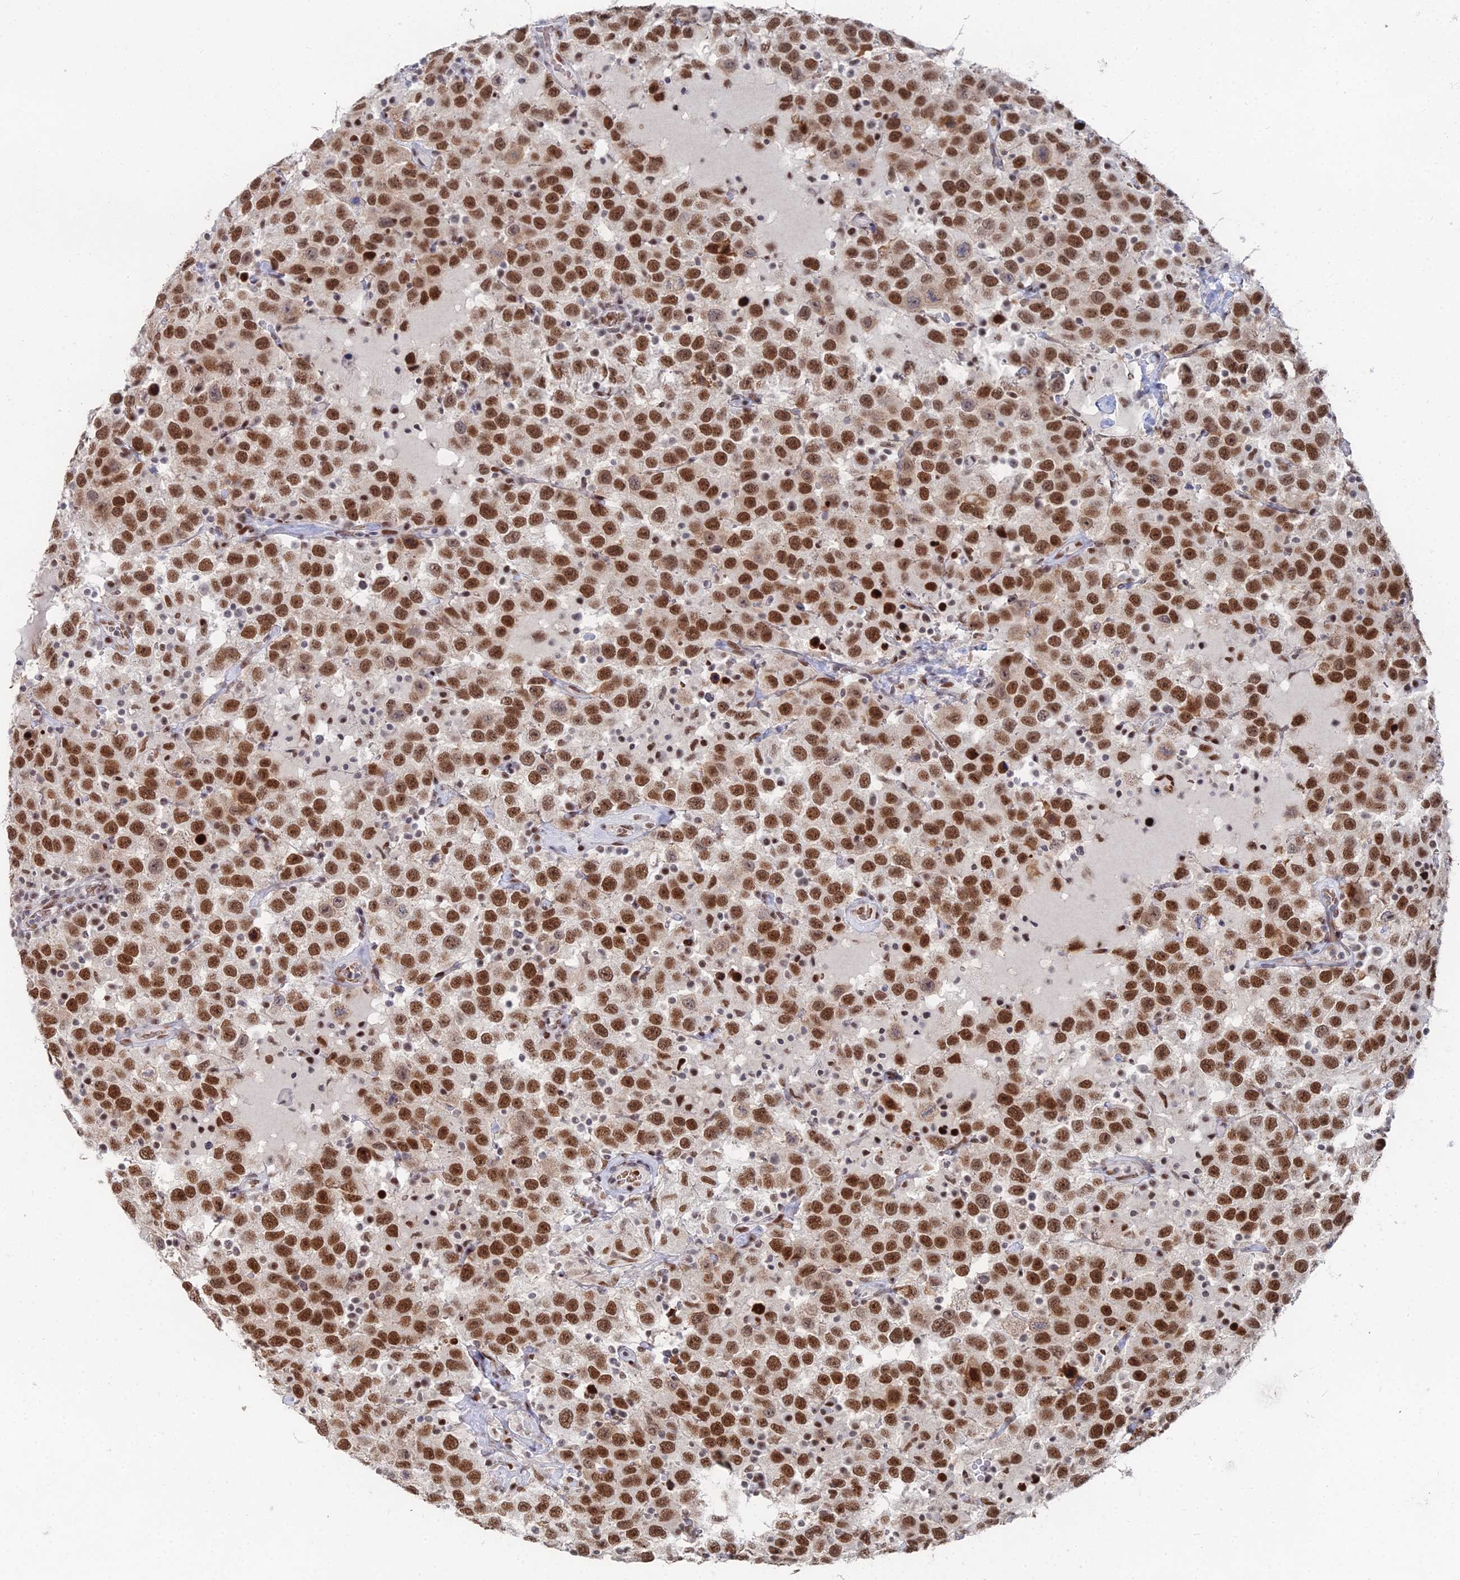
{"staining": {"intensity": "strong", "quantity": ">75%", "location": "nuclear"}, "tissue": "testis cancer", "cell_type": "Tumor cells", "image_type": "cancer", "snomed": [{"axis": "morphology", "description": "Seminoma, NOS"}, {"axis": "topography", "description": "Testis"}], "caption": "Strong nuclear staining is identified in approximately >75% of tumor cells in testis cancer.", "gene": "GSC2", "patient": {"sex": "male", "age": 41}}